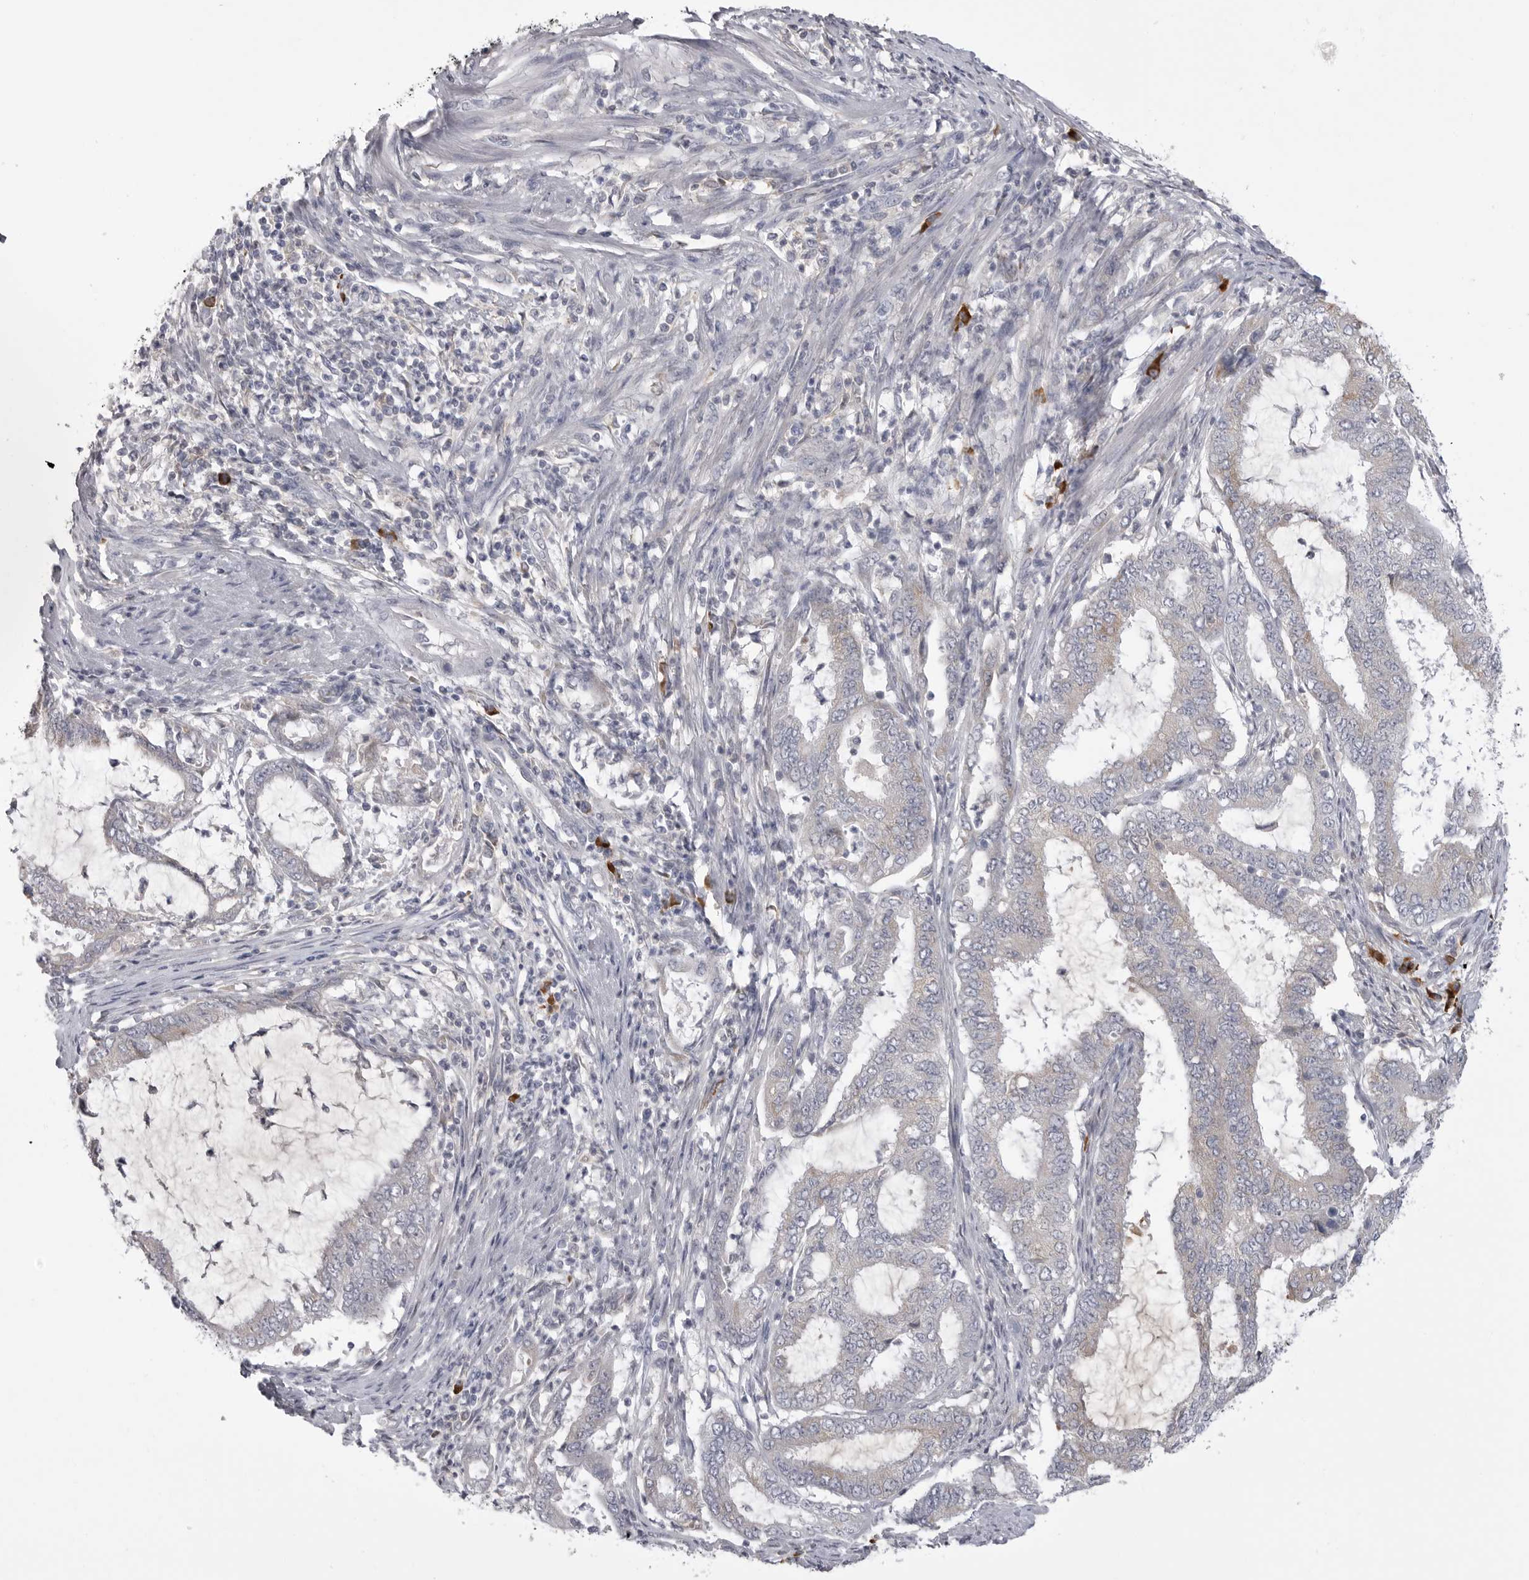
{"staining": {"intensity": "negative", "quantity": "none", "location": "none"}, "tissue": "endometrial cancer", "cell_type": "Tumor cells", "image_type": "cancer", "snomed": [{"axis": "morphology", "description": "Adenocarcinoma, NOS"}, {"axis": "topography", "description": "Endometrium"}], "caption": "This image is of adenocarcinoma (endometrial) stained with IHC to label a protein in brown with the nuclei are counter-stained blue. There is no positivity in tumor cells.", "gene": "FKBP2", "patient": {"sex": "female", "age": 51}}